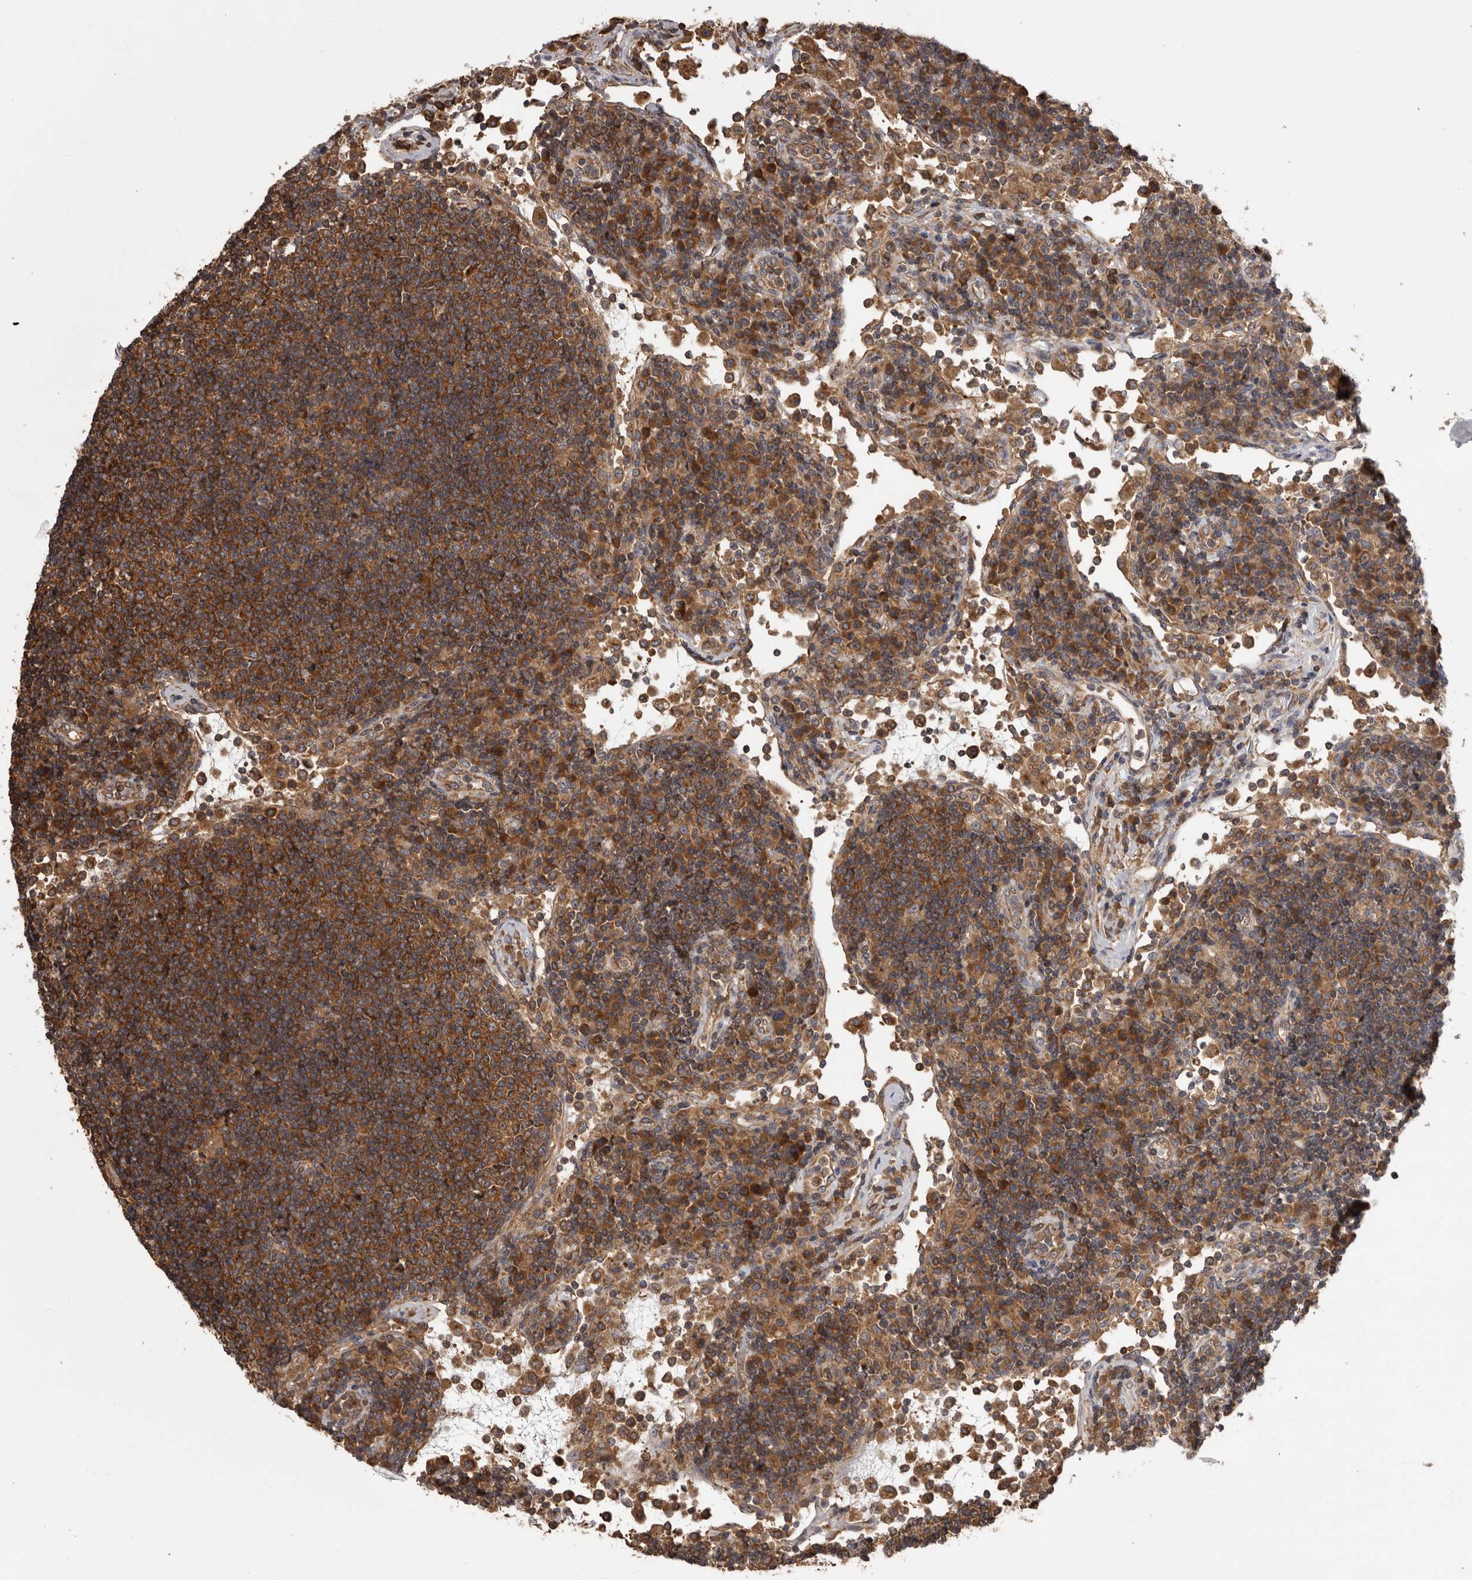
{"staining": {"intensity": "moderate", "quantity": ">75%", "location": "cytoplasmic/membranous"}, "tissue": "lymph node", "cell_type": "Germinal center cells", "image_type": "normal", "snomed": [{"axis": "morphology", "description": "Normal tissue, NOS"}, {"axis": "topography", "description": "Lymph node"}], "caption": "Lymph node stained with IHC shows moderate cytoplasmic/membranous staining in about >75% of germinal center cells.", "gene": "DARS1", "patient": {"sex": "female", "age": 53}}